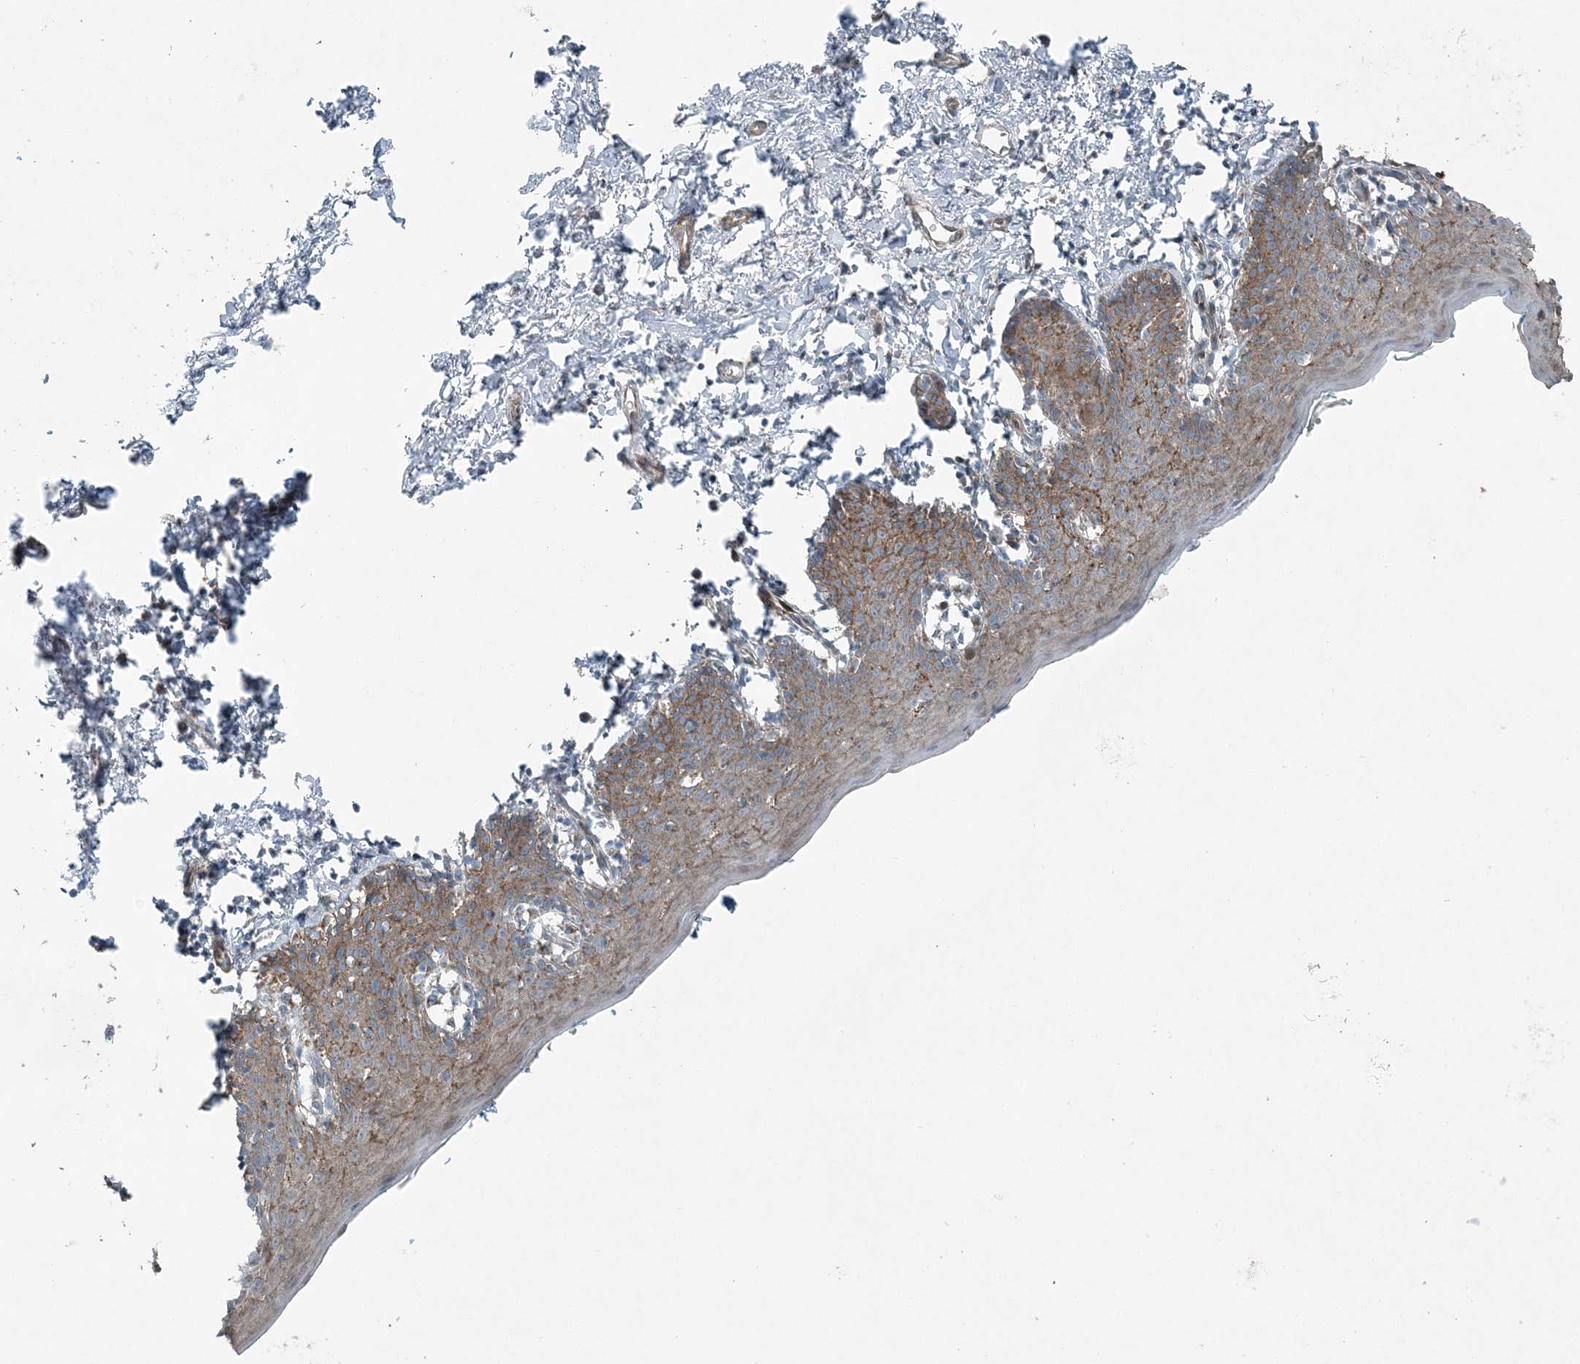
{"staining": {"intensity": "moderate", "quantity": "25%-75%", "location": "cytoplasmic/membranous"}, "tissue": "skin", "cell_type": "Epidermal cells", "image_type": "normal", "snomed": [{"axis": "morphology", "description": "Normal tissue, NOS"}, {"axis": "topography", "description": "Vulva"}], "caption": "Protein expression by IHC demonstrates moderate cytoplasmic/membranous expression in approximately 25%-75% of epidermal cells in benign skin.", "gene": "GCC2", "patient": {"sex": "female", "age": 66}}